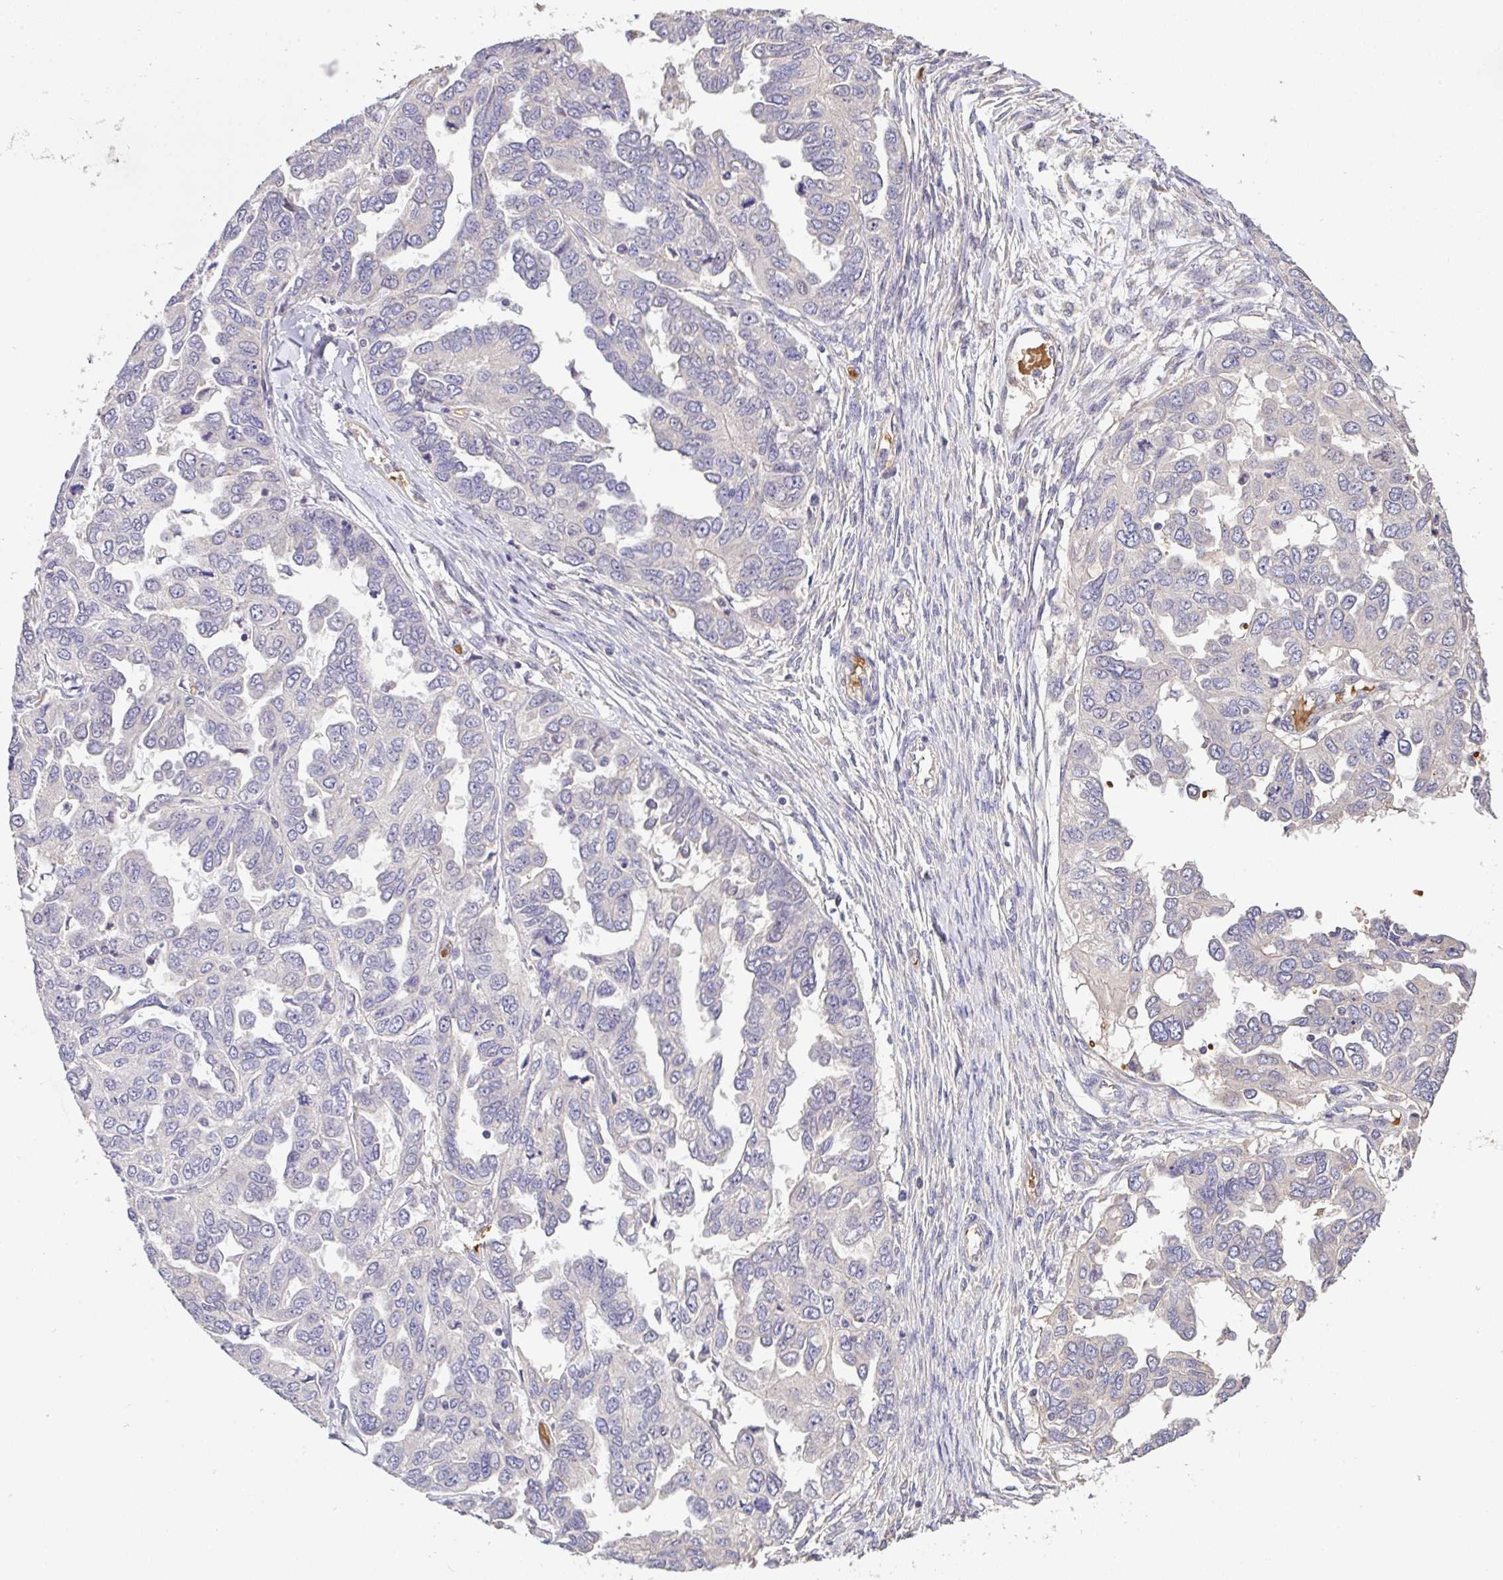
{"staining": {"intensity": "negative", "quantity": "none", "location": "none"}, "tissue": "ovarian cancer", "cell_type": "Tumor cells", "image_type": "cancer", "snomed": [{"axis": "morphology", "description": "Cystadenocarcinoma, serous, NOS"}, {"axis": "topography", "description": "Ovary"}], "caption": "An immunohistochemistry histopathology image of ovarian cancer is shown. There is no staining in tumor cells of ovarian cancer.", "gene": "C1QTNF9B", "patient": {"sex": "female", "age": 53}}